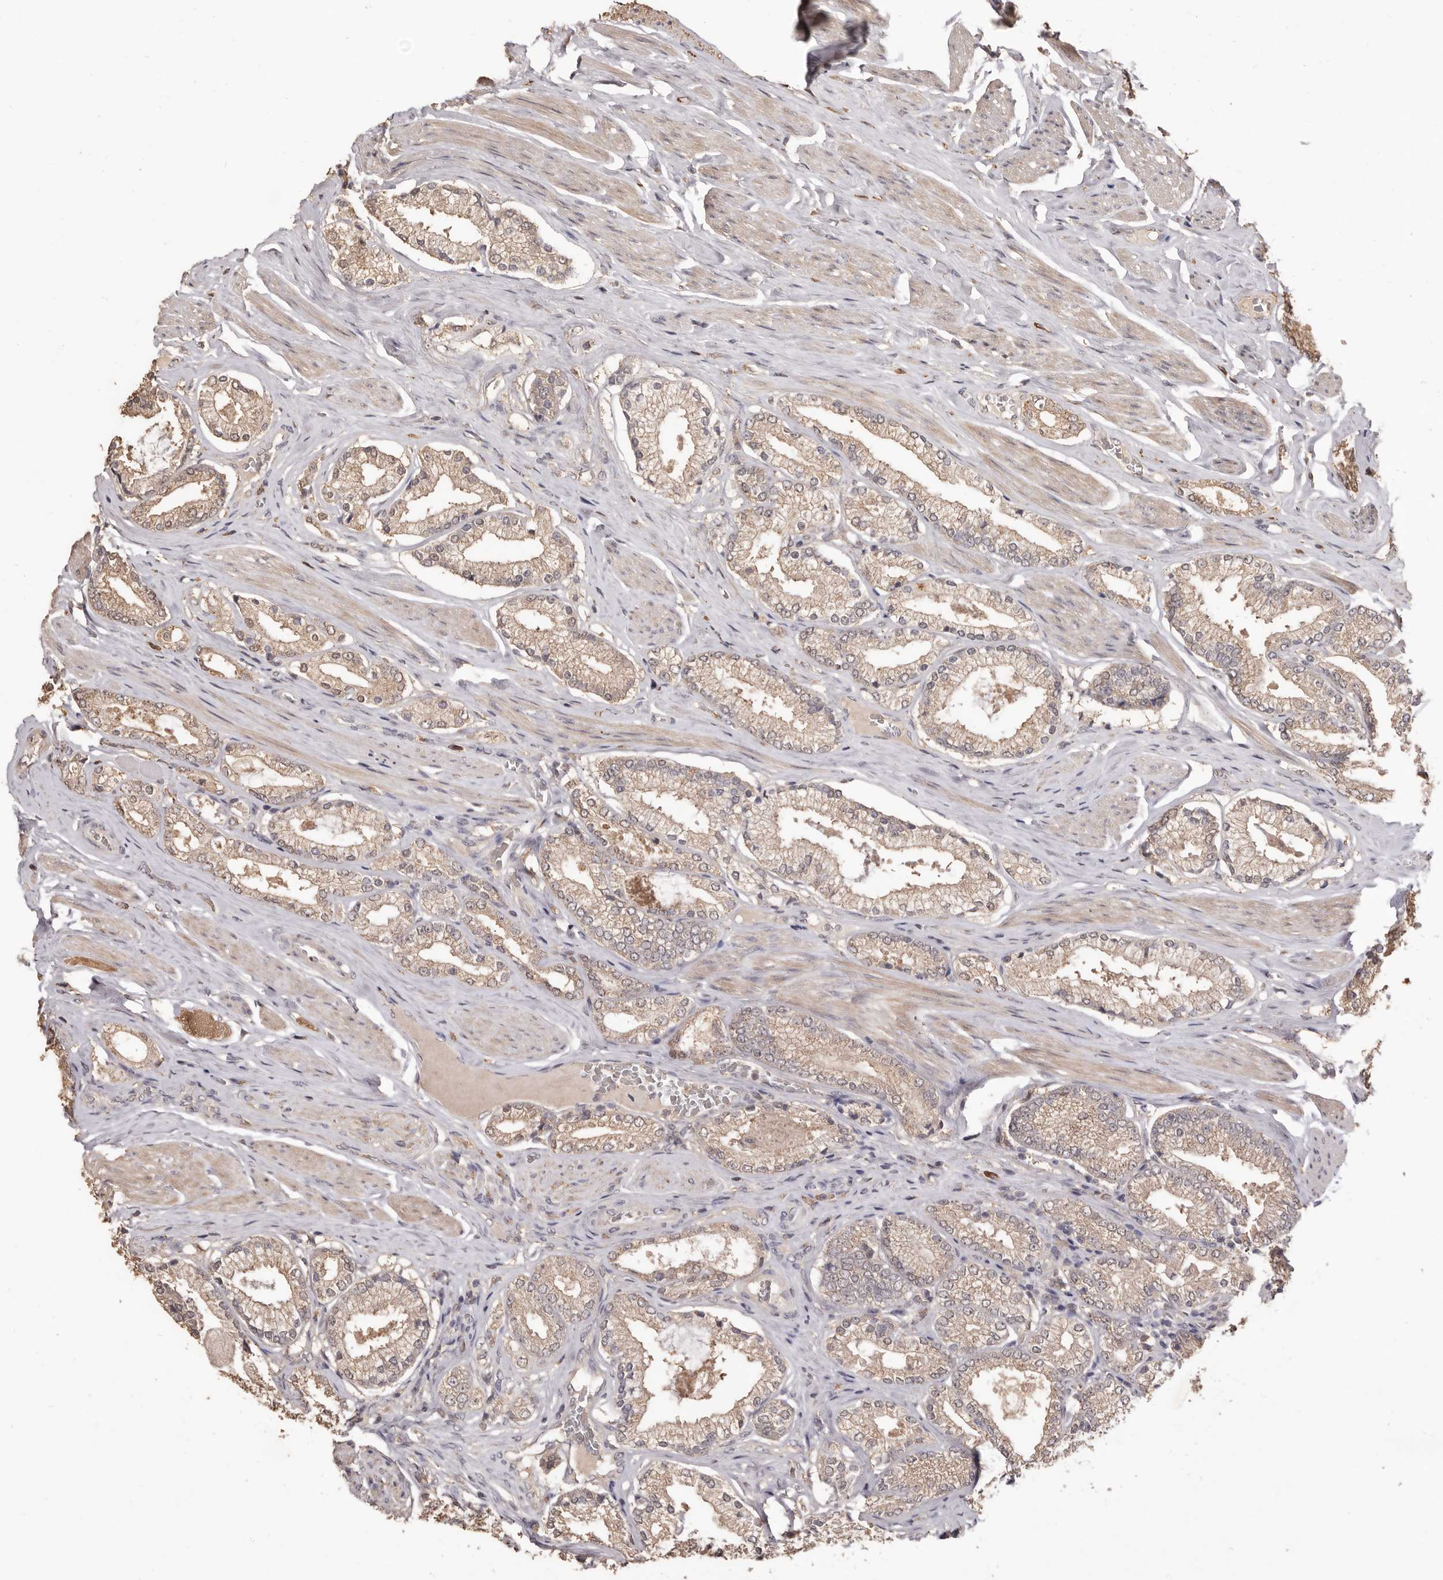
{"staining": {"intensity": "weak", "quantity": ">75%", "location": "cytoplasmic/membranous"}, "tissue": "prostate cancer", "cell_type": "Tumor cells", "image_type": "cancer", "snomed": [{"axis": "morphology", "description": "Adenocarcinoma, Low grade"}, {"axis": "topography", "description": "Prostate"}], "caption": "Immunohistochemical staining of human prostate cancer reveals weak cytoplasmic/membranous protein positivity in approximately >75% of tumor cells. (brown staining indicates protein expression, while blue staining denotes nuclei).", "gene": "INAVA", "patient": {"sex": "male", "age": 71}}